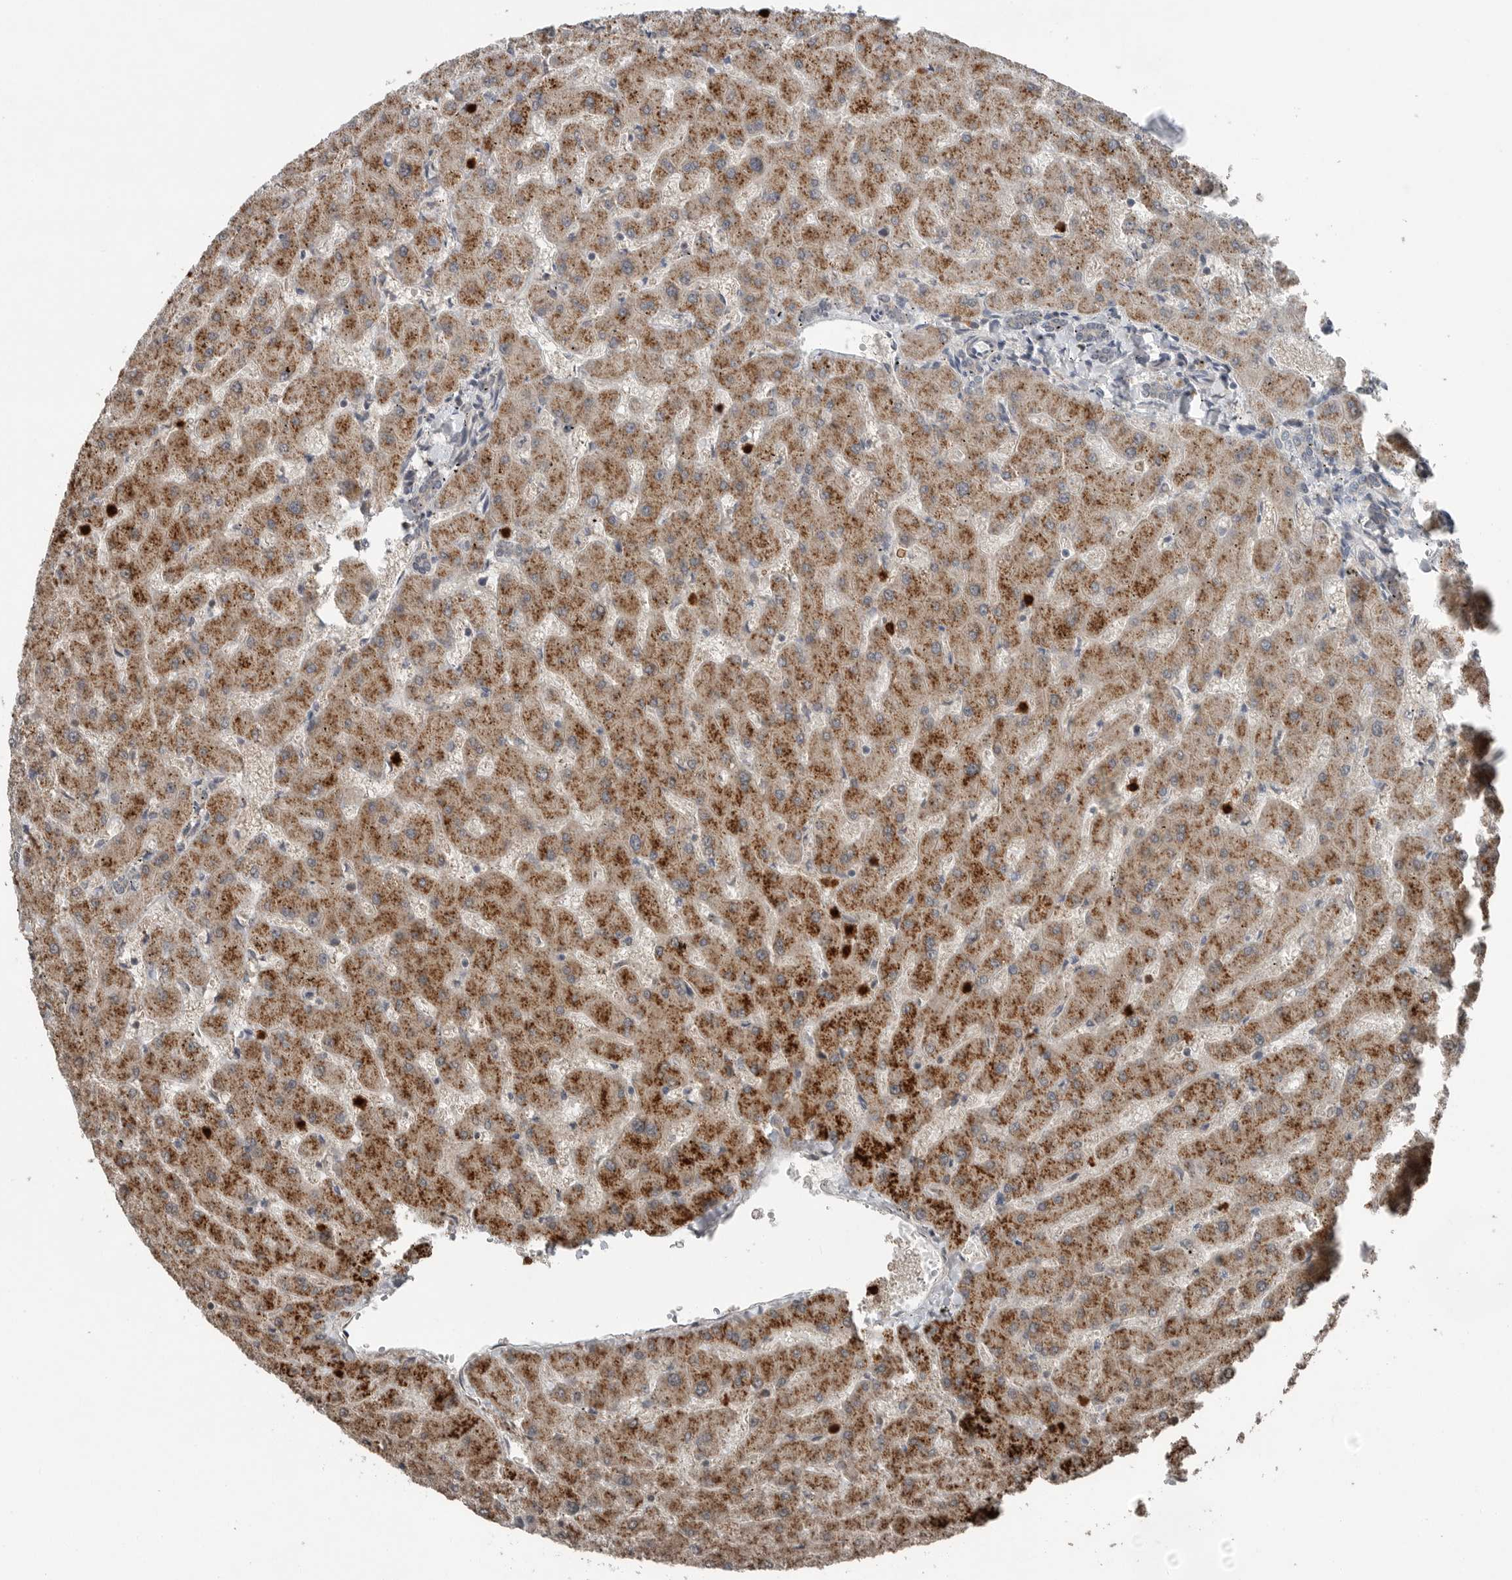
{"staining": {"intensity": "negative", "quantity": "none", "location": "none"}, "tissue": "liver", "cell_type": "Cholangiocytes", "image_type": "normal", "snomed": [{"axis": "morphology", "description": "Normal tissue, NOS"}, {"axis": "topography", "description": "Liver"}], "caption": "IHC histopathology image of benign liver: liver stained with DAB displays no significant protein staining in cholangiocytes.", "gene": "SCP2", "patient": {"sex": "female", "age": 63}}